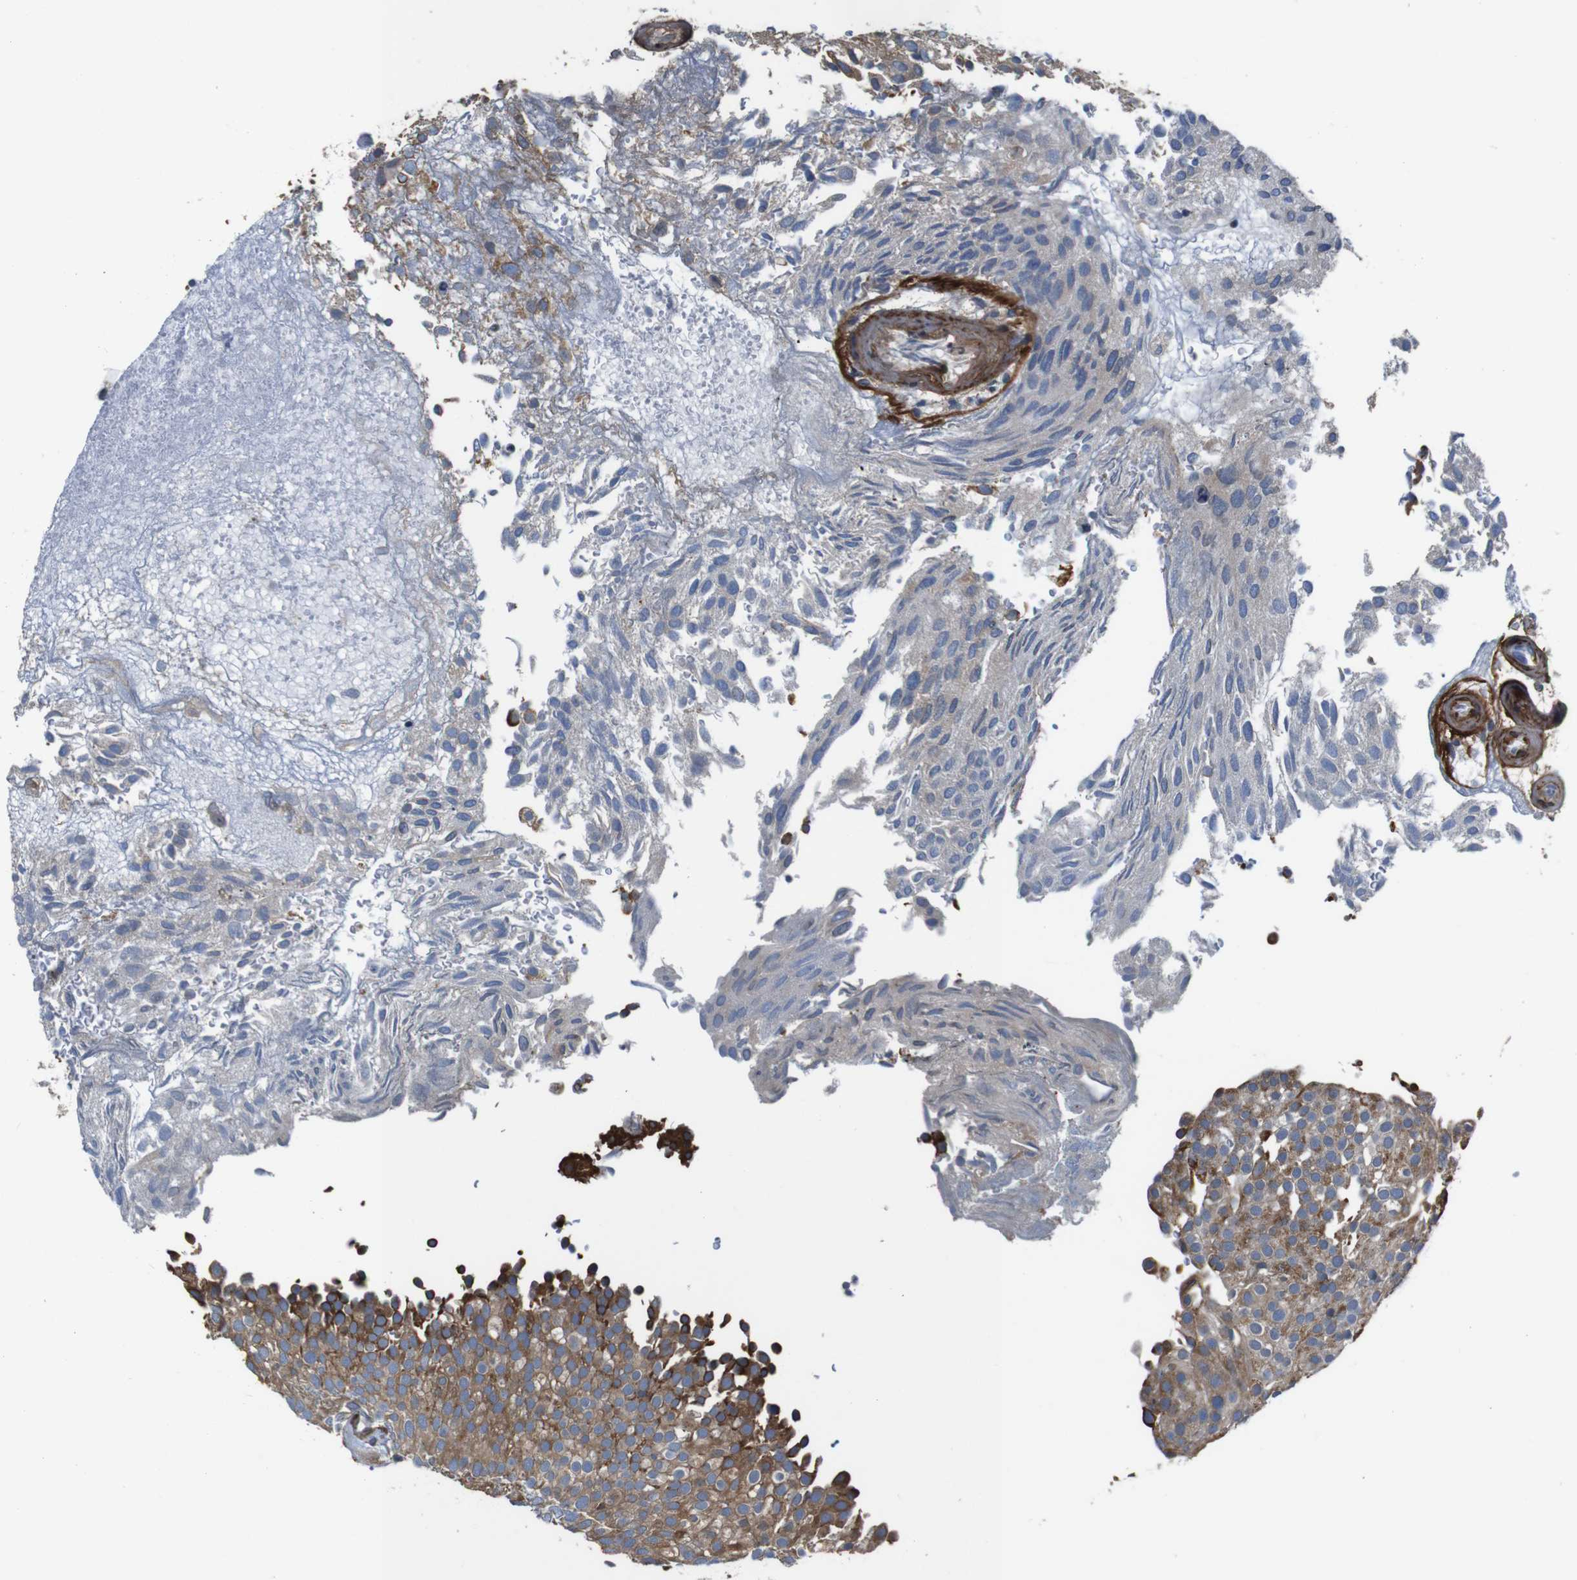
{"staining": {"intensity": "moderate", "quantity": ">75%", "location": "cytoplasmic/membranous,nuclear"}, "tissue": "urothelial cancer", "cell_type": "Tumor cells", "image_type": "cancer", "snomed": [{"axis": "morphology", "description": "Urothelial carcinoma, Low grade"}, {"axis": "topography", "description": "Urinary bladder"}], "caption": "This is a photomicrograph of IHC staining of urothelial cancer, which shows moderate expression in the cytoplasmic/membranous and nuclear of tumor cells.", "gene": "GGT7", "patient": {"sex": "male", "age": 78}}